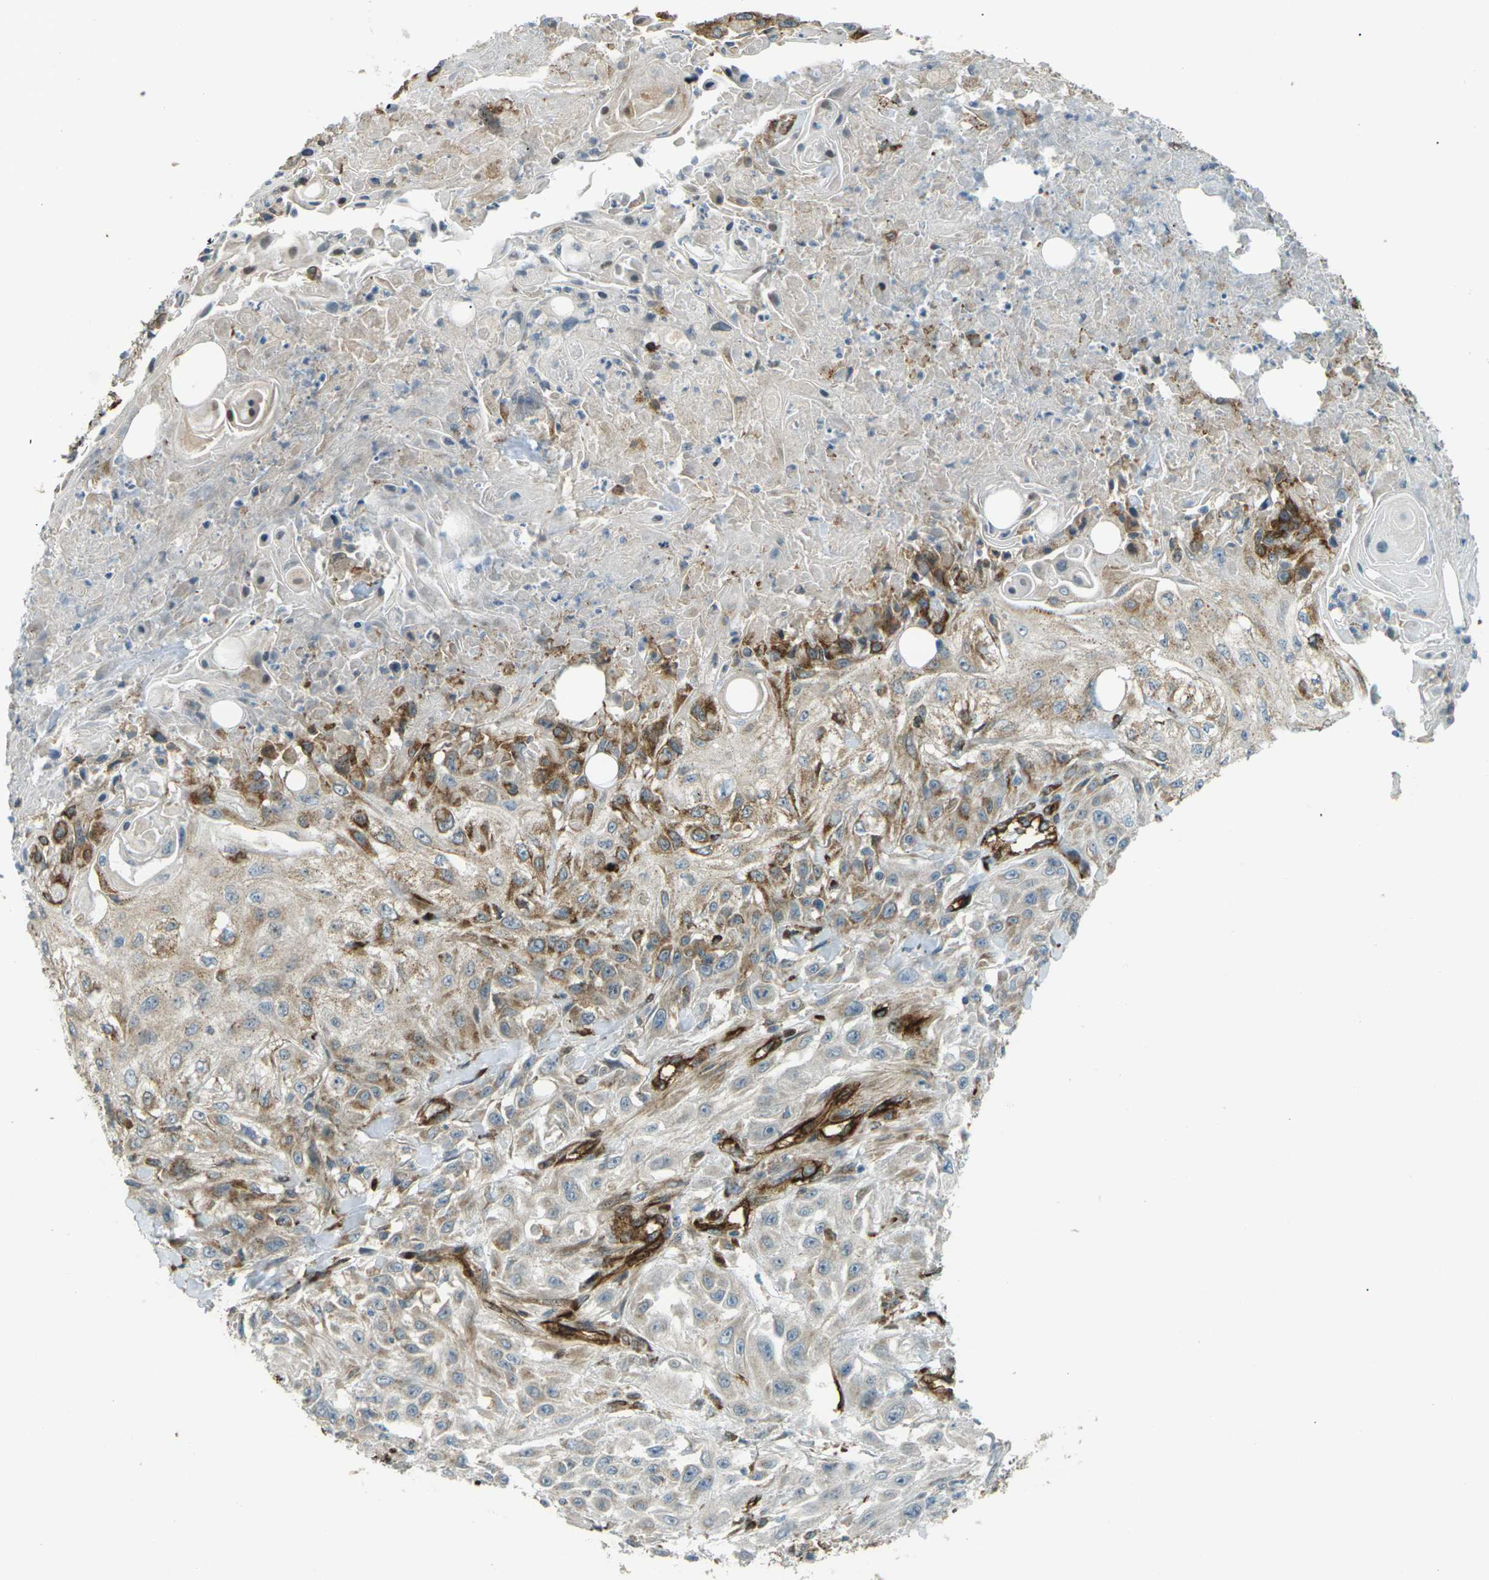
{"staining": {"intensity": "moderate", "quantity": "25%-75%", "location": "cytoplasmic/membranous"}, "tissue": "skin cancer", "cell_type": "Tumor cells", "image_type": "cancer", "snomed": [{"axis": "morphology", "description": "Squamous cell carcinoma, NOS"}, {"axis": "topography", "description": "Skin"}], "caption": "A medium amount of moderate cytoplasmic/membranous positivity is seen in approximately 25%-75% of tumor cells in squamous cell carcinoma (skin) tissue.", "gene": "S1PR1", "patient": {"sex": "male", "age": 75}}